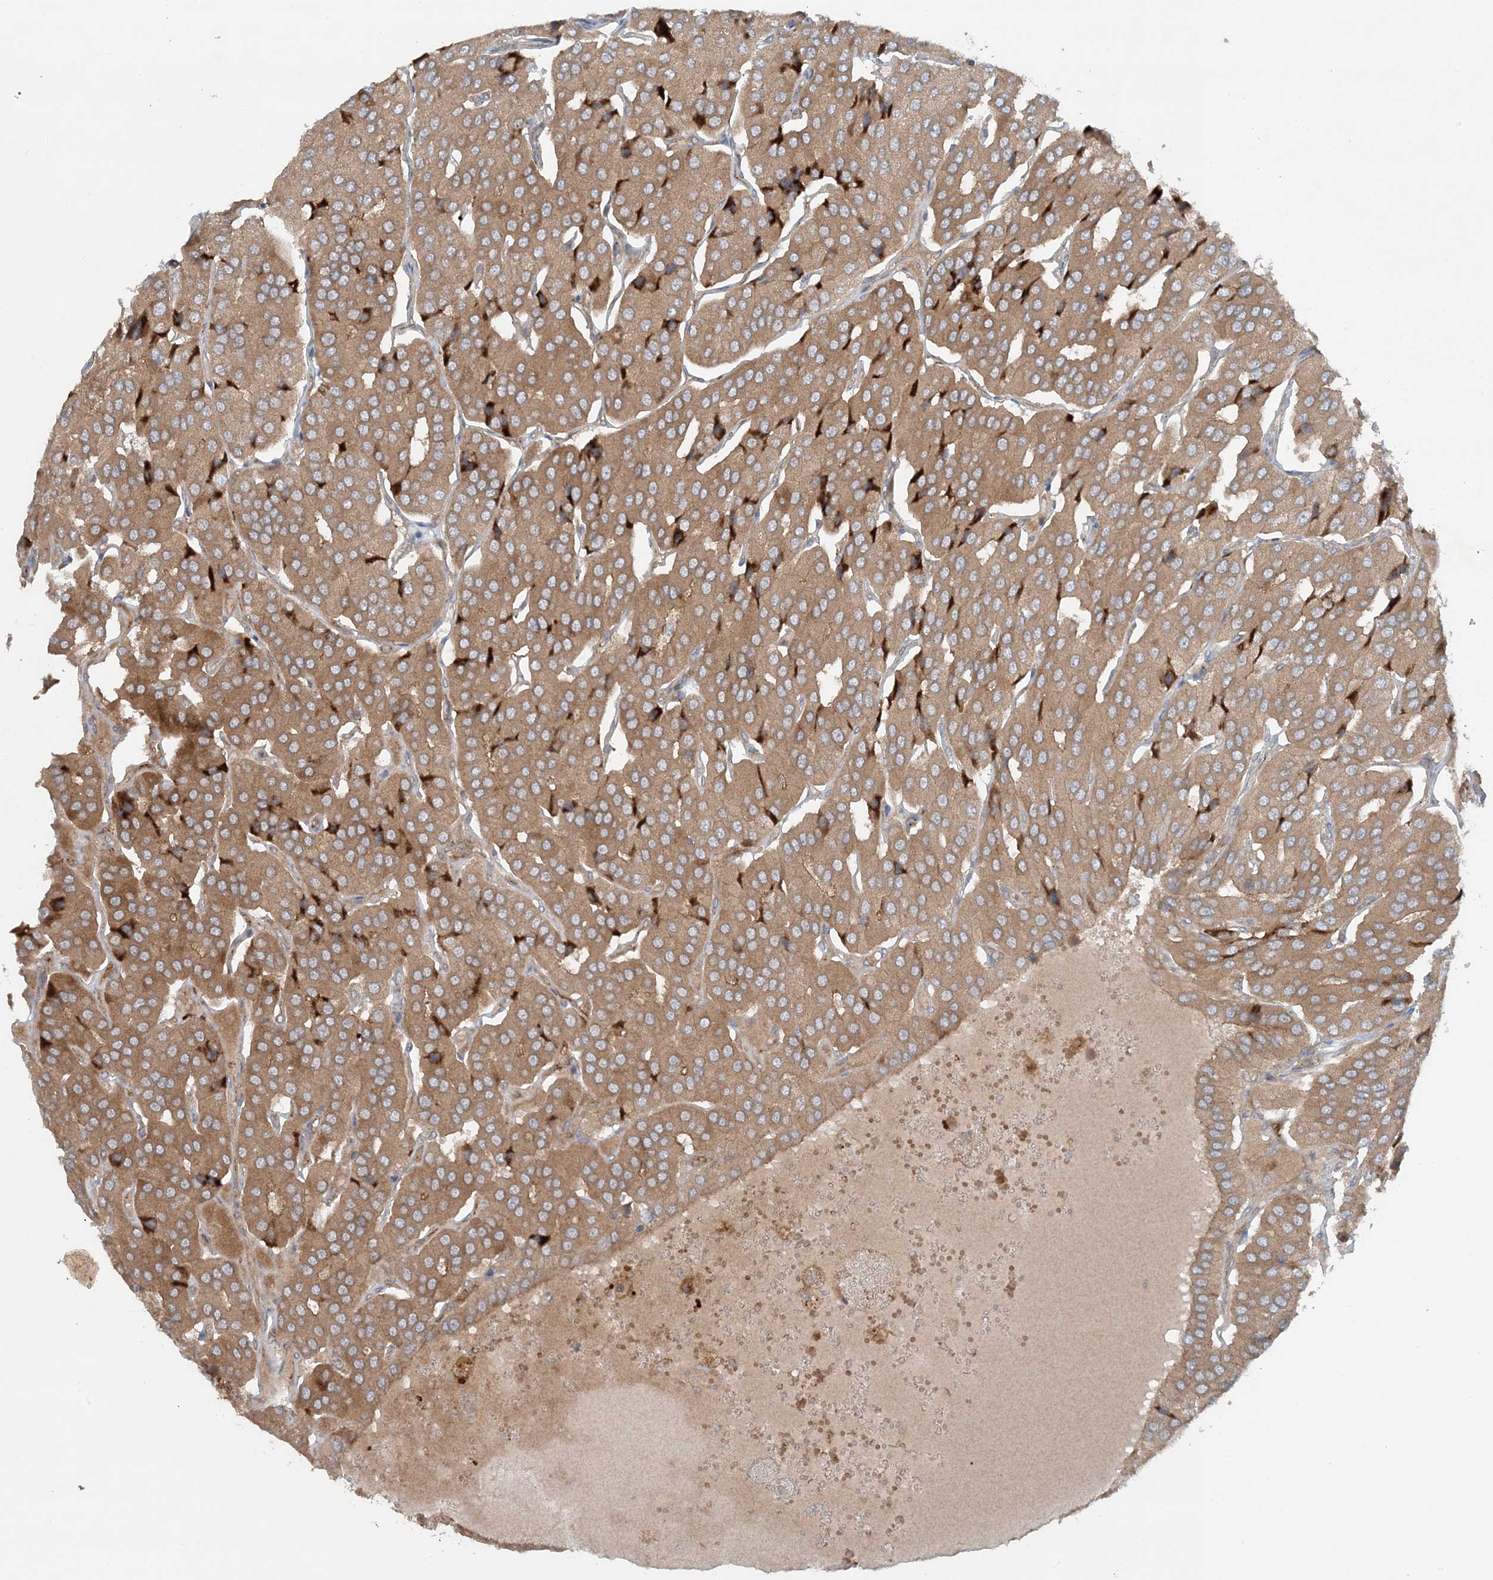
{"staining": {"intensity": "moderate", "quantity": ">75%", "location": "cytoplasmic/membranous"}, "tissue": "parathyroid gland", "cell_type": "Glandular cells", "image_type": "normal", "snomed": [{"axis": "morphology", "description": "Normal tissue, NOS"}, {"axis": "morphology", "description": "Adenoma, NOS"}, {"axis": "topography", "description": "Parathyroid gland"}], "caption": "This histopathology image demonstrates immunohistochemistry staining of normal parathyroid gland, with medium moderate cytoplasmic/membranous expression in about >75% of glandular cells.", "gene": "STAM2", "patient": {"sex": "female", "age": 86}}